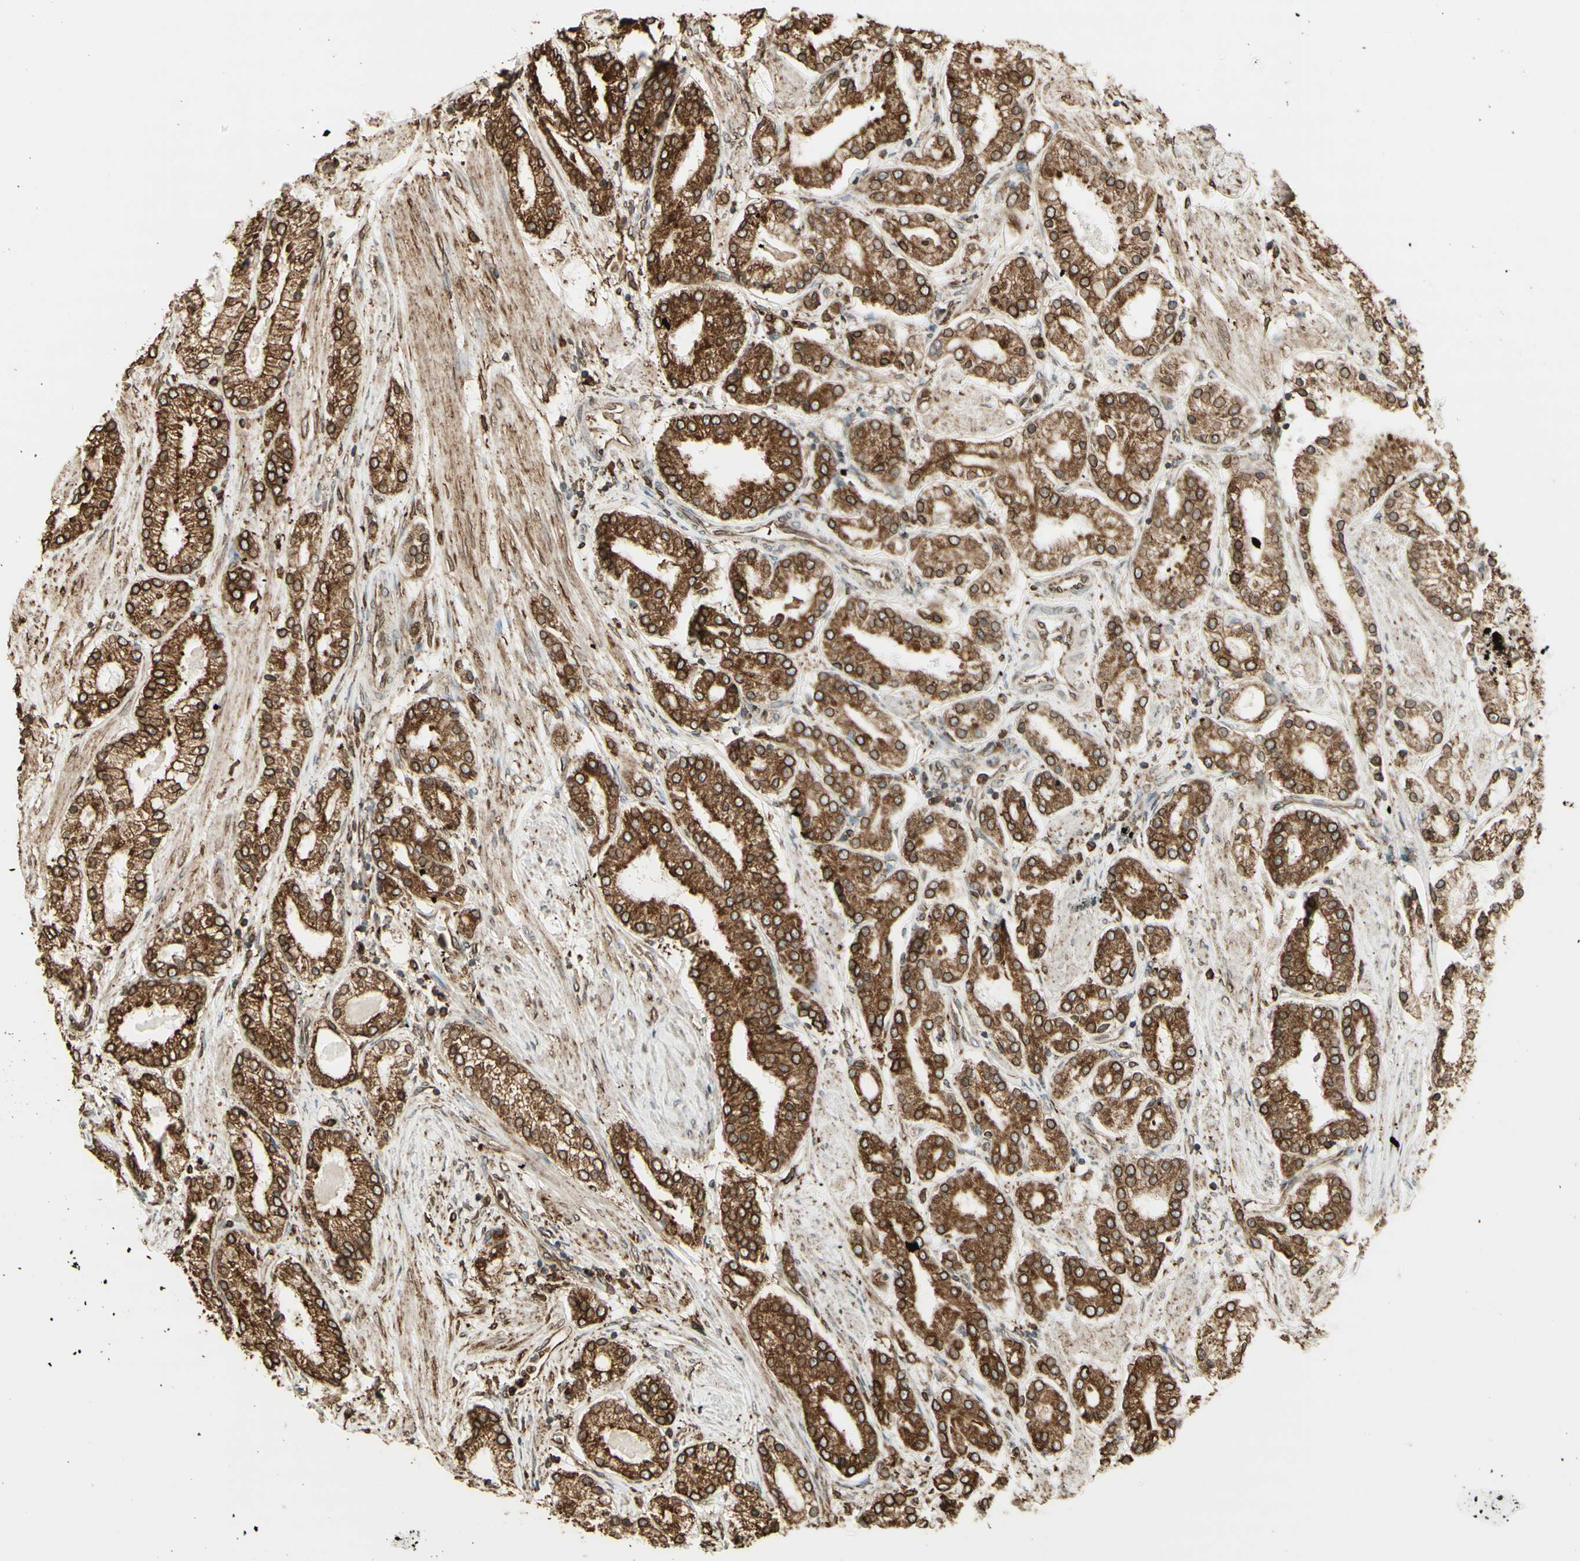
{"staining": {"intensity": "moderate", "quantity": ">75%", "location": "cytoplasmic/membranous"}, "tissue": "prostate cancer", "cell_type": "Tumor cells", "image_type": "cancer", "snomed": [{"axis": "morphology", "description": "Adenocarcinoma, Low grade"}, {"axis": "topography", "description": "Prostate"}], "caption": "Immunohistochemical staining of adenocarcinoma (low-grade) (prostate) displays moderate cytoplasmic/membranous protein expression in about >75% of tumor cells. Nuclei are stained in blue.", "gene": "CANX", "patient": {"sex": "male", "age": 63}}